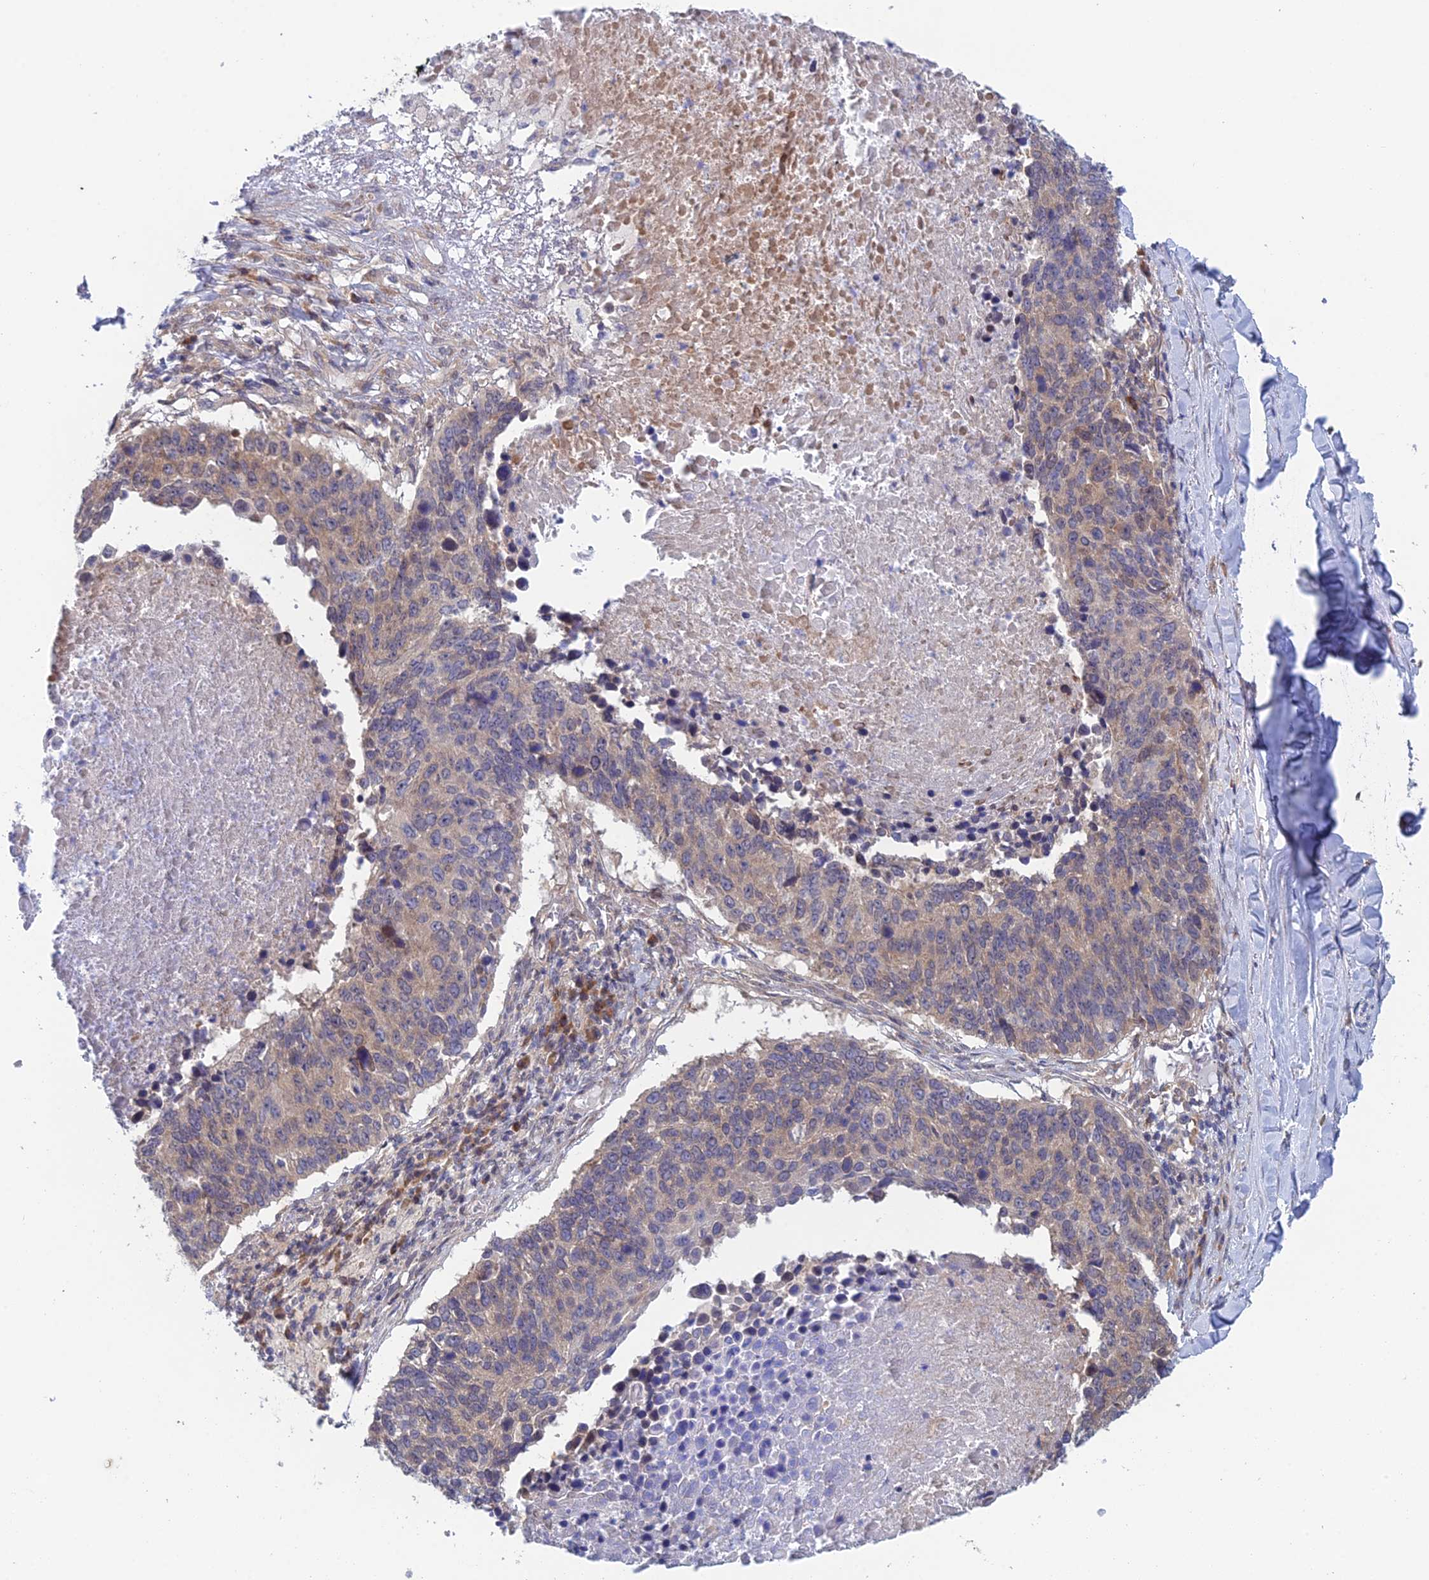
{"staining": {"intensity": "weak", "quantity": "<25%", "location": "cytoplasmic/membranous"}, "tissue": "lung cancer", "cell_type": "Tumor cells", "image_type": "cancer", "snomed": [{"axis": "morphology", "description": "Normal tissue, NOS"}, {"axis": "morphology", "description": "Squamous cell carcinoma, NOS"}, {"axis": "topography", "description": "Lymph node"}, {"axis": "topography", "description": "Lung"}], "caption": "Tumor cells are negative for brown protein staining in lung cancer (squamous cell carcinoma).", "gene": "SRA1", "patient": {"sex": "male", "age": 66}}